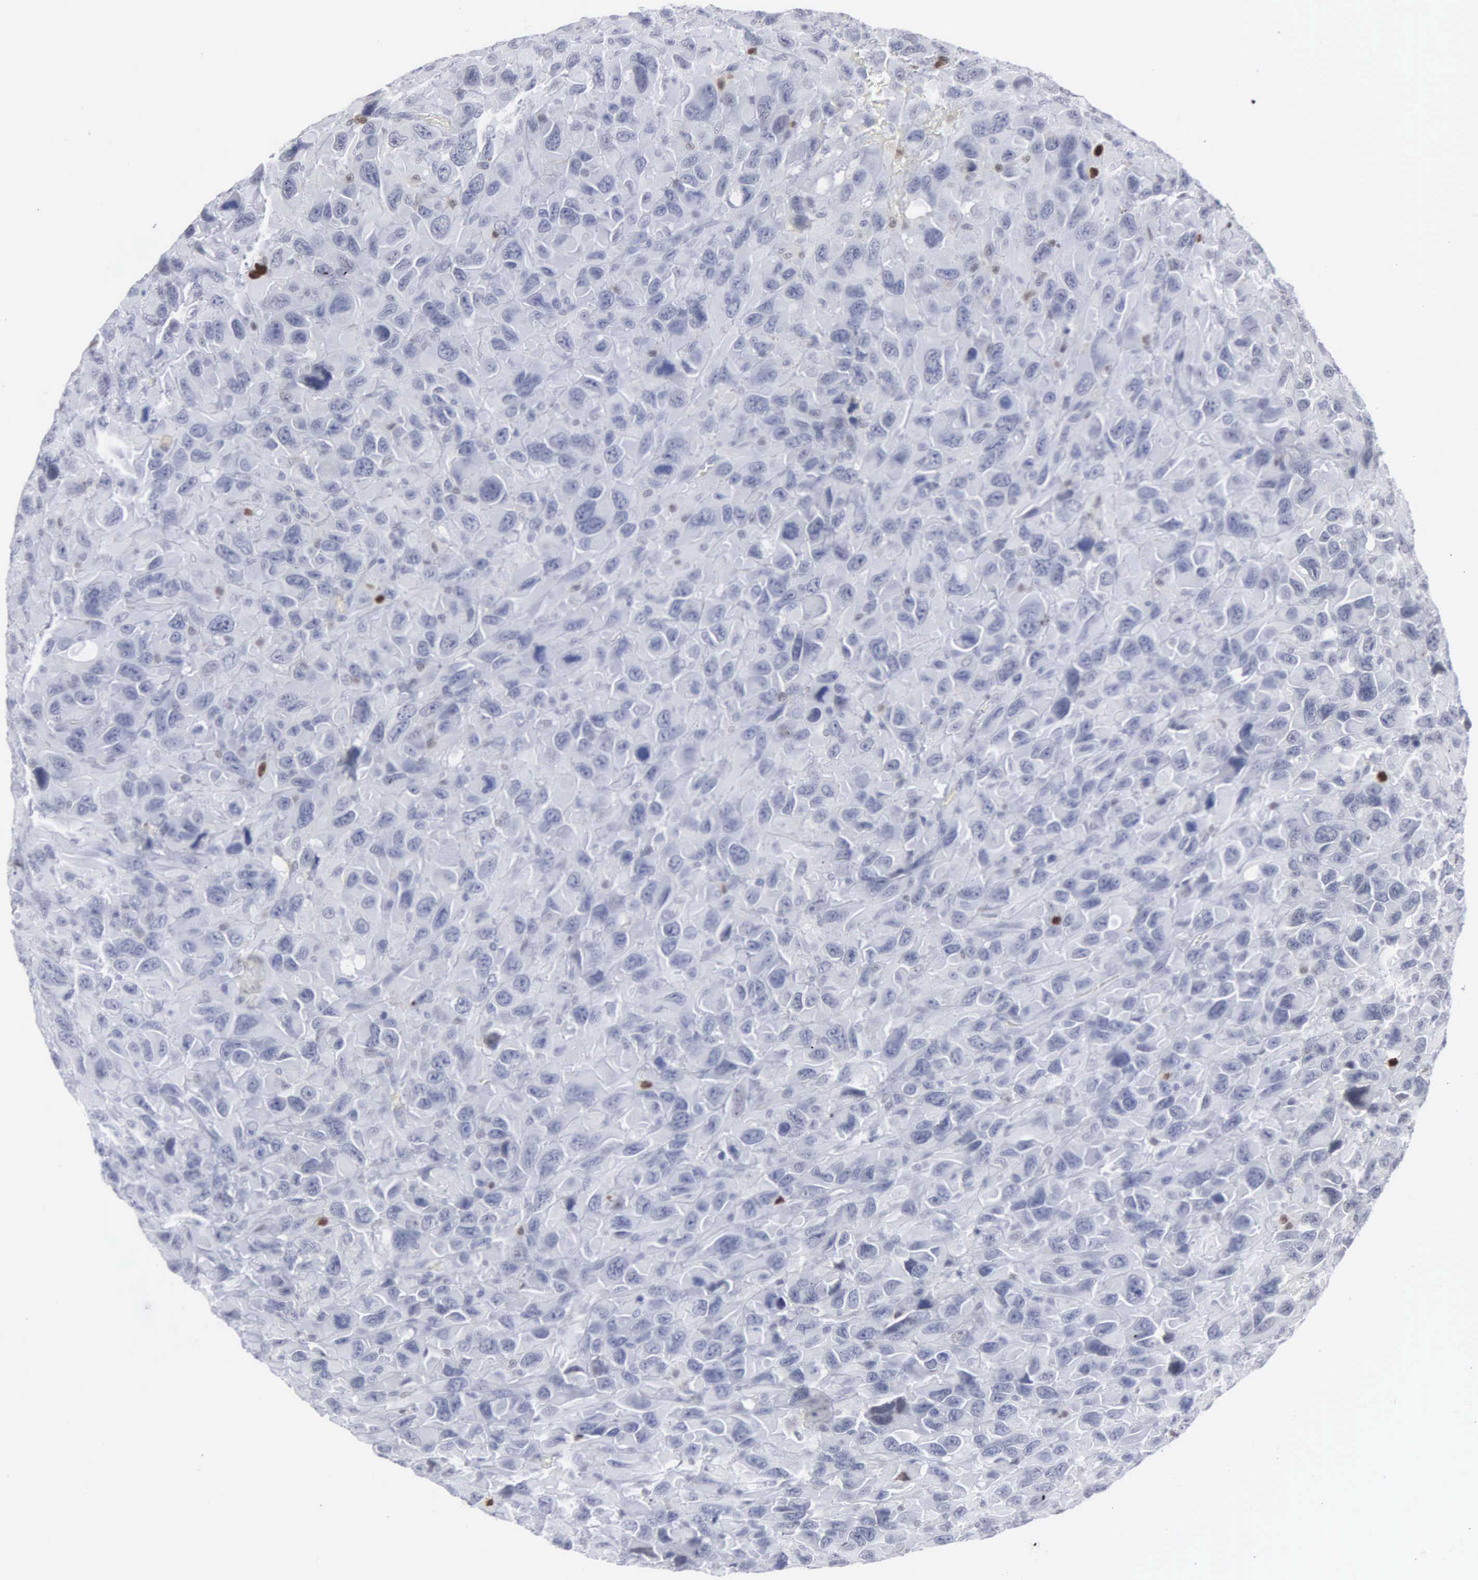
{"staining": {"intensity": "negative", "quantity": "none", "location": "none"}, "tissue": "renal cancer", "cell_type": "Tumor cells", "image_type": "cancer", "snomed": [{"axis": "morphology", "description": "Adenocarcinoma, NOS"}, {"axis": "topography", "description": "Kidney"}], "caption": "Immunohistochemistry (IHC) of human renal adenocarcinoma displays no expression in tumor cells.", "gene": "SPIN3", "patient": {"sex": "male", "age": 79}}